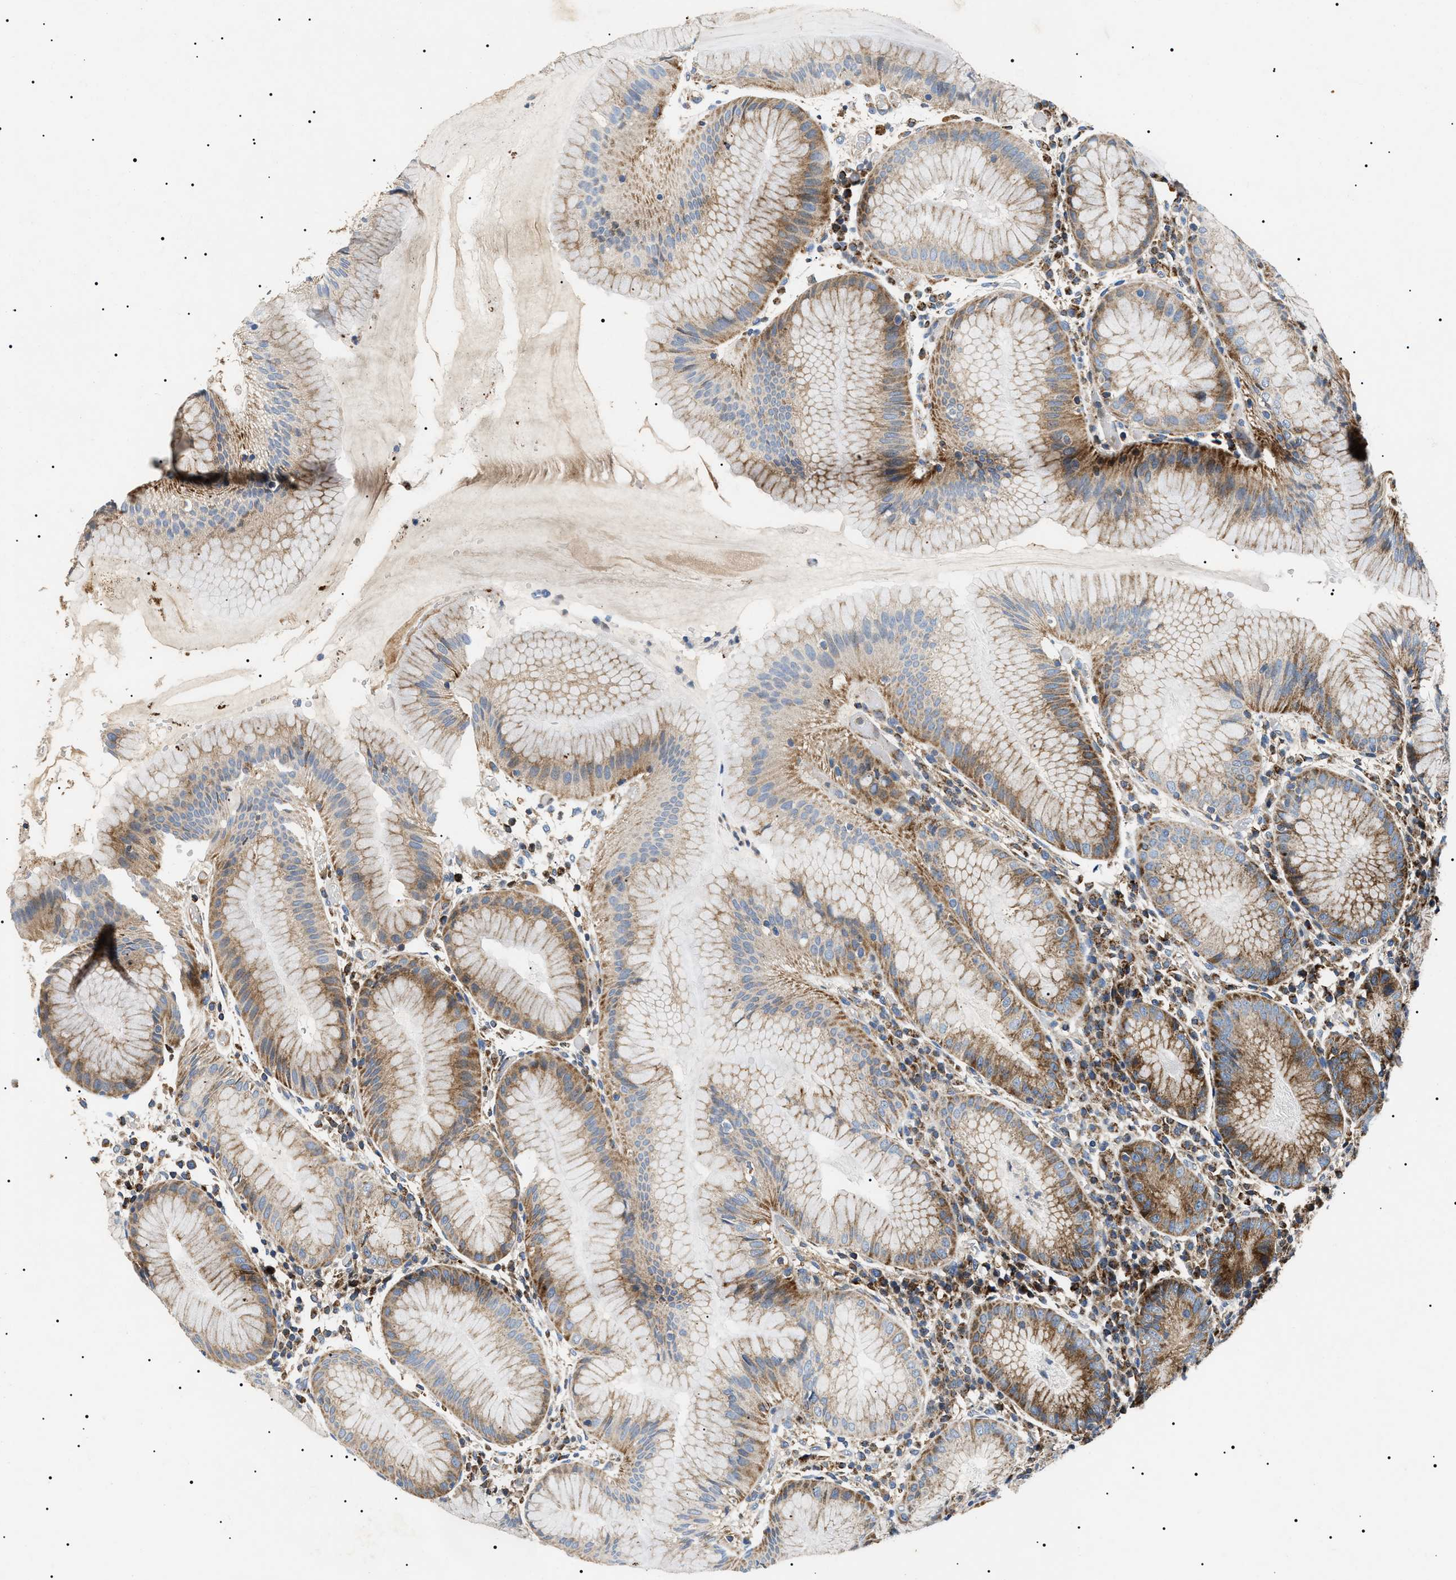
{"staining": {"intensity": "moderate", "quantity": ">75%", "location": "cytoplasmic/membranous"}, "tissue": "stomach", "cell_type": "Glandular cells", "image_type": "normal", "snomed": [{"axis": "morphology", "description": "Normal tissue, NOS"}, {"axis": "topography", "description": "Stomach"}, {"axis": "topography", "description": "Stomach, lower"}], "caption": "Immunohistochemistry staining of normal stomach, which demonstrates medium levels of moderate cytoplasmic/membranous expression in about >75% of glandular cells indicating moderate cytoplasmic/membranous protein positivity. The staining was performed using DAB (3,3'-diaminobenzidine) (brown) for protein detection and nuclei were counterstained in hematoxylin (blue).", "gene": "OXSM", "patient": {"sex": "female", "age": 75}}